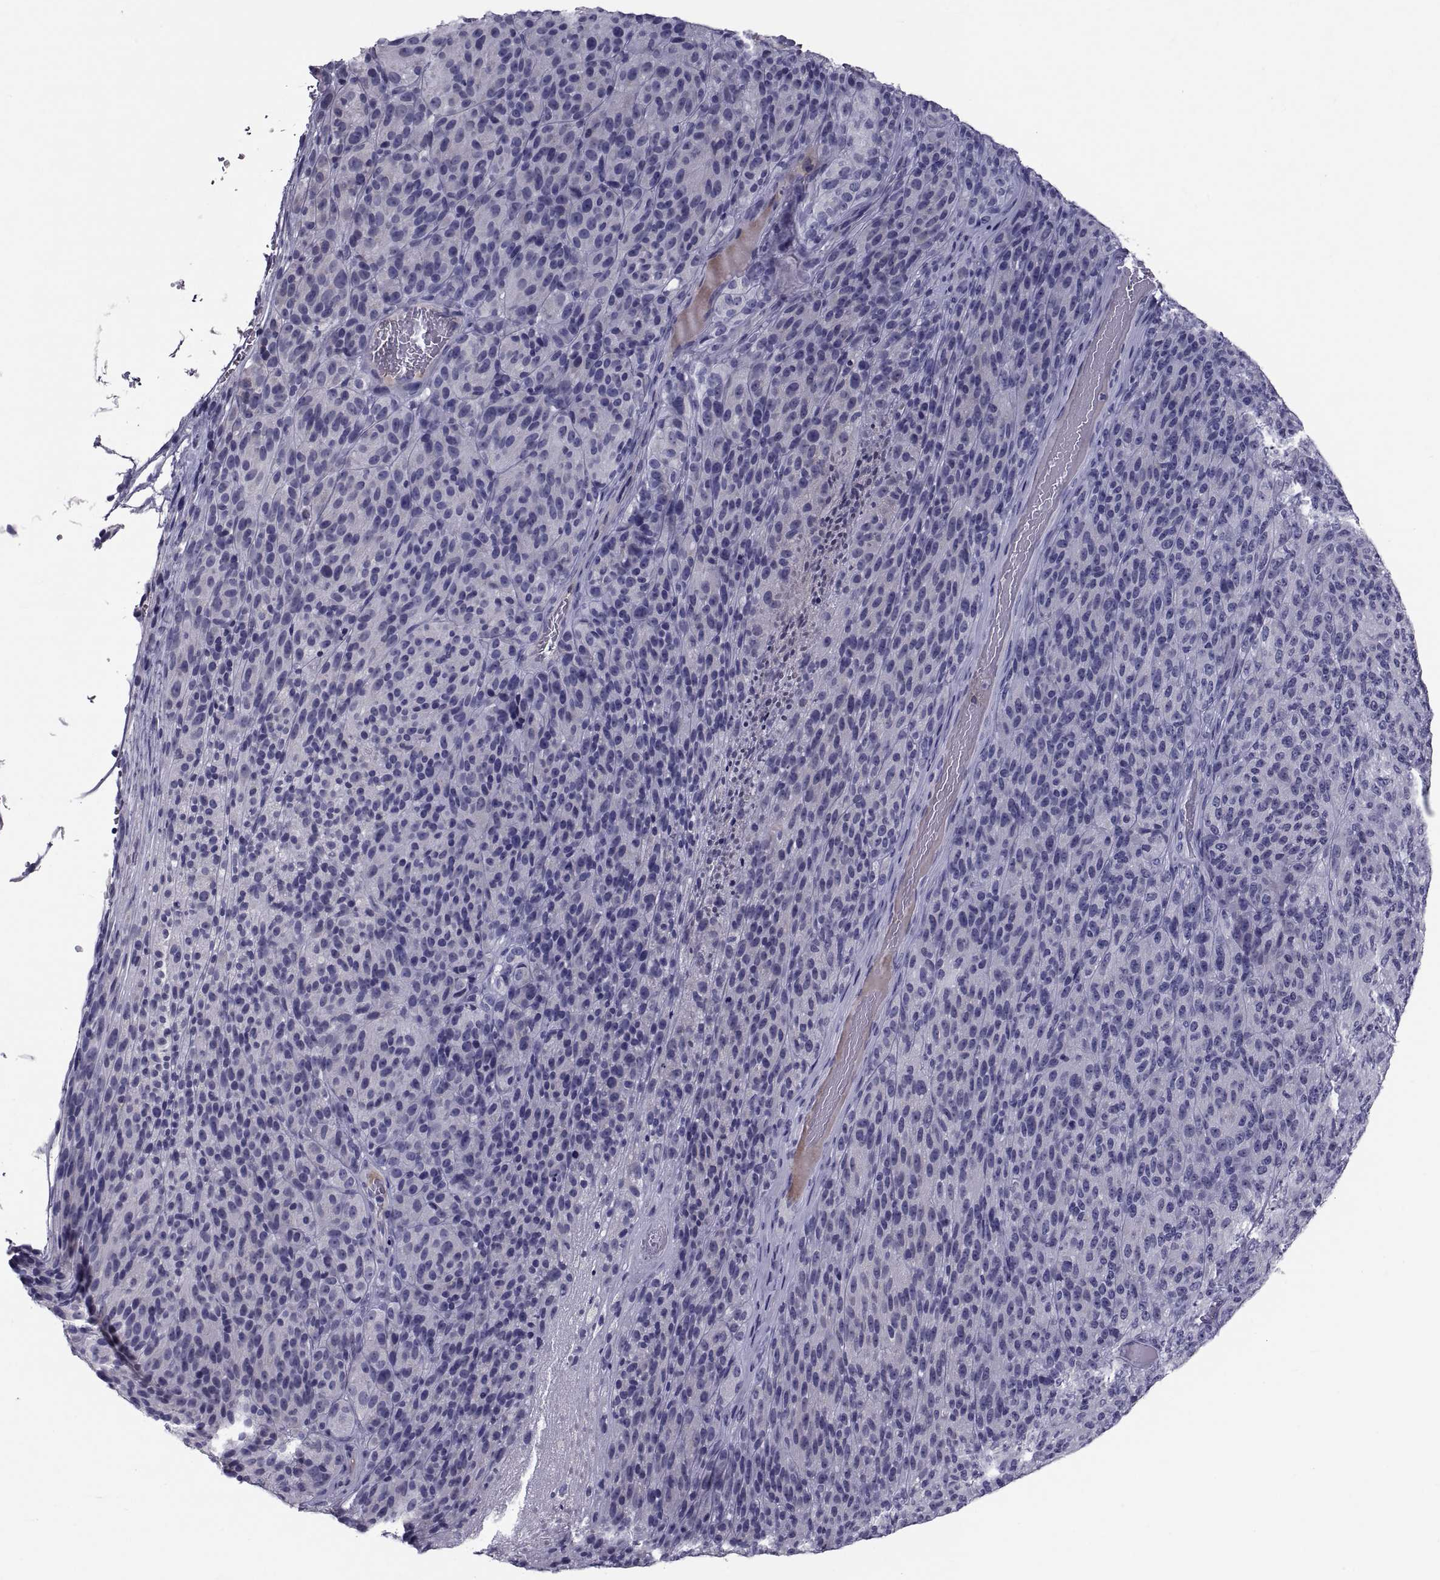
{"staining": {"intensity": "negative", "quantity": "none", "location": "none"}, "tissue": "melanoma", "cell_type": "Tumor cells", "image_type": "cancer", "snomed": [{"axis": "morphology", "description": "Malignant melanoma, Metastatic site"}, {"axis": "topography", "description": "Brain"}], "caption": "High power microscopy micrograph of an immunohistochemistry (IHC) micrograph of melanoma, revealing no significant expression in tumor cells.", "gene": "PDZRN4", "patient": {"sex": "female", "age": 56}}